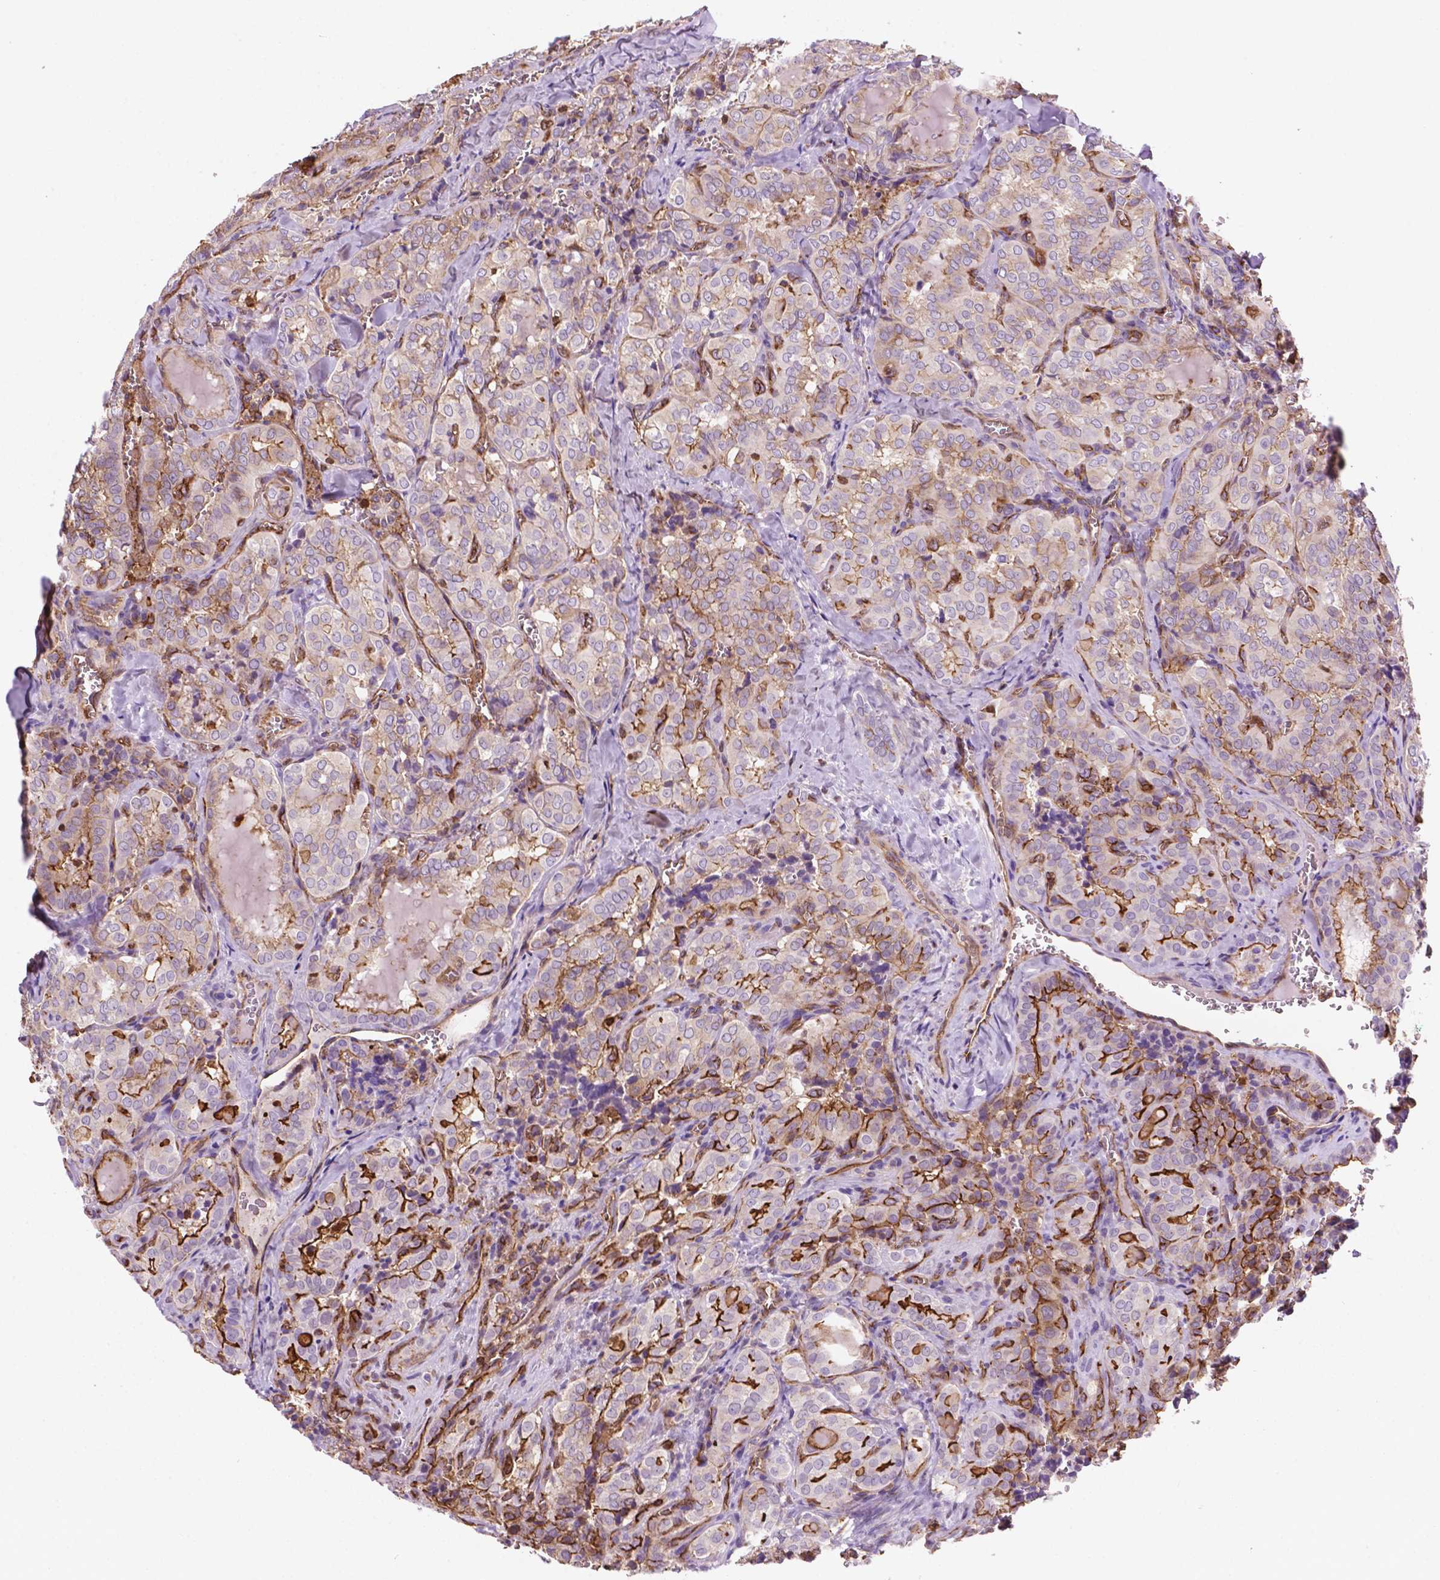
{"staining": {"intensity": "moderate", "quantity": "25%-75%", "location": "cytoplasmic/membranous,nuclear"}, "tissue": "thyroid cancer", "cell_type": "Tumor cells", "image_type": "cancer", "snomed": [{"axis": "morphology", "description": "Papillary adenocarcinoma, NOS"}, {"axis": "topography", "description": "Thyroid gland"}], "caption": "Protein expression by immunohistochemistry reveals moderate cytoplasmic/membranous and nuclear positivity in about 25%-75% of tumor cells in thyroid papillary adenocarcinoma.", "gene": "DCN", "patient": {"sex": "female", "age": 41}}